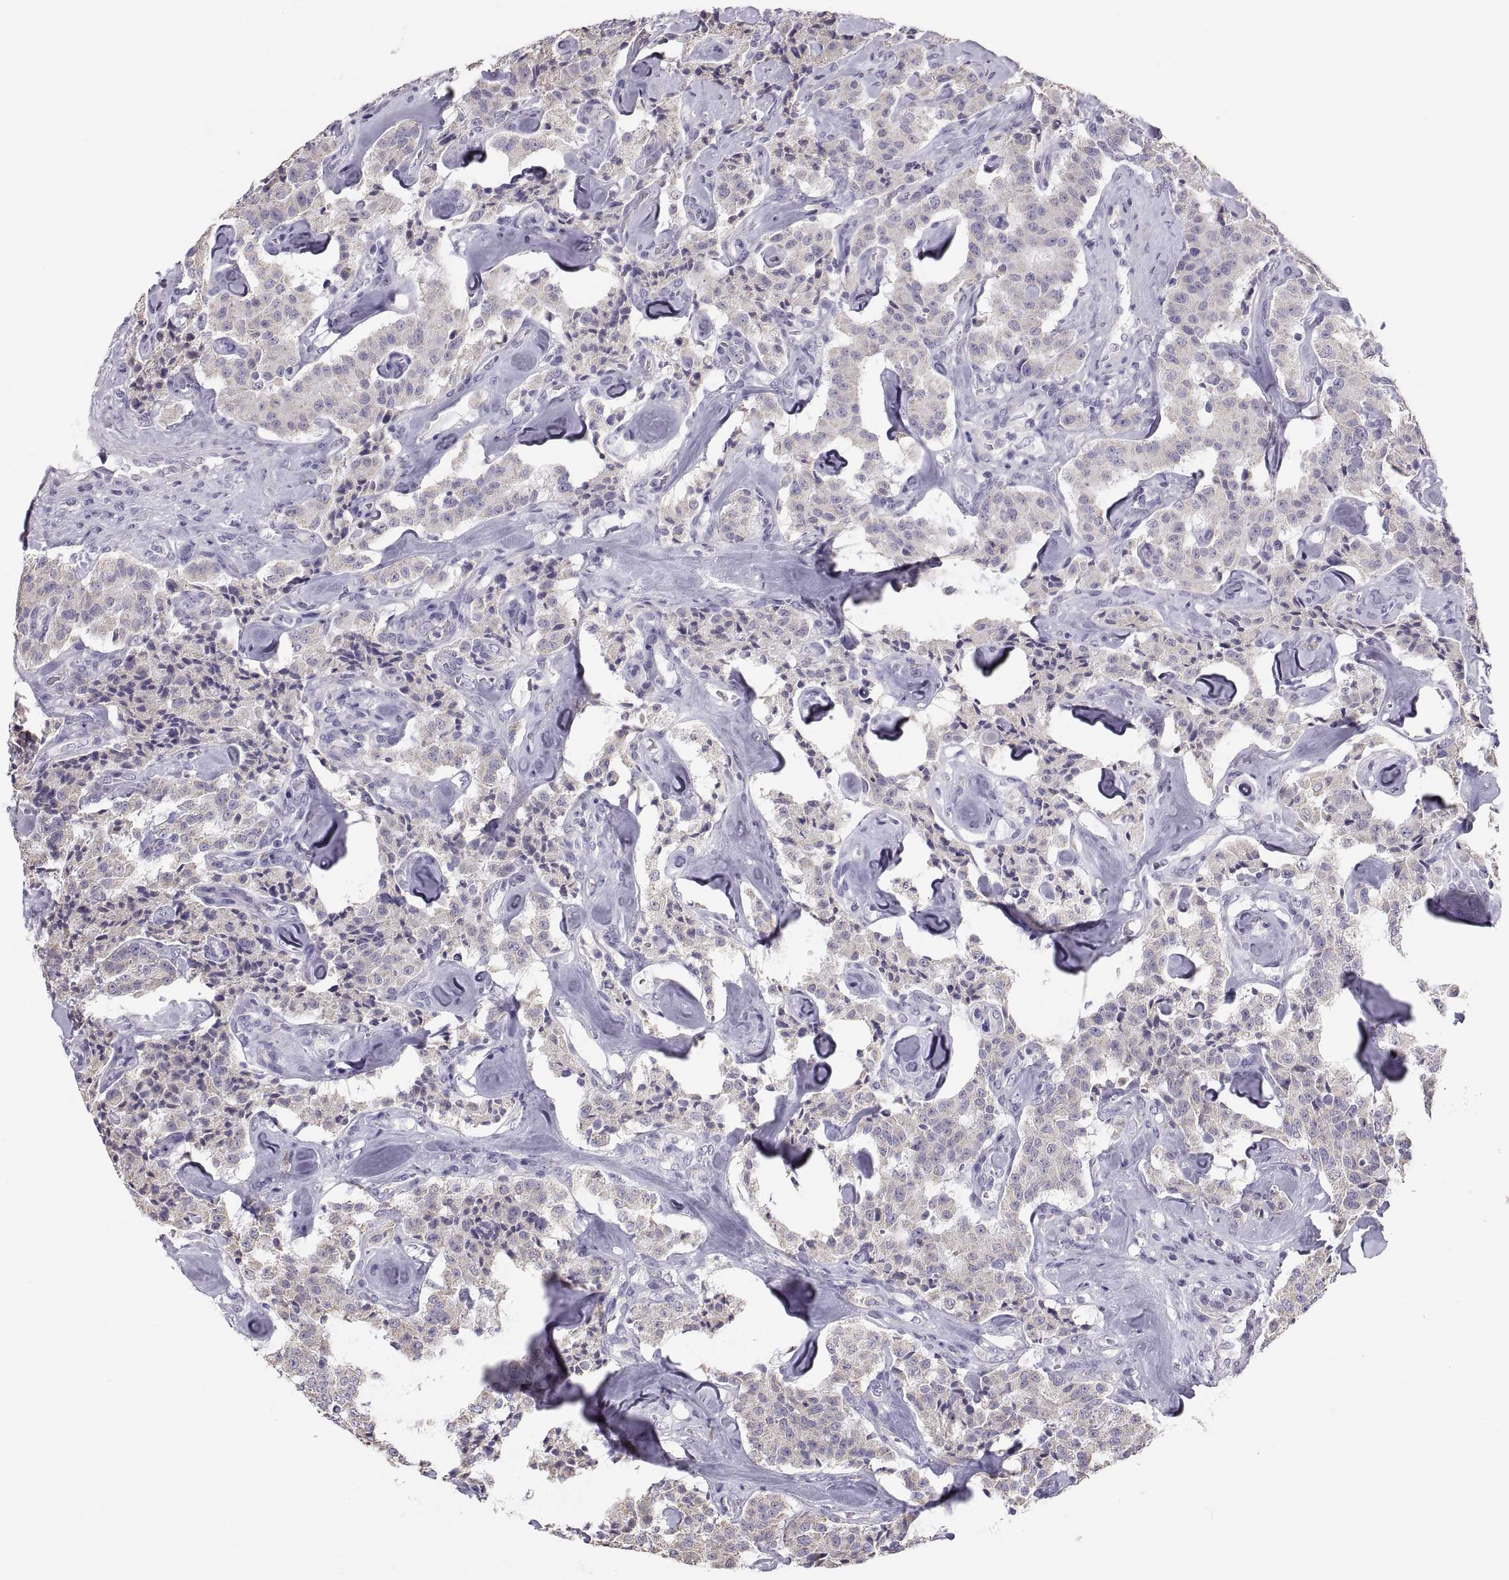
{"staining": {"intensity": "negative", "quantity": "none", "location": "none"}, "tissue": "carcinoid", "cell_type": "Tumor cells", "image_type": "cancer", "snomed": [{"axis": "morphology", "description": "Carcinoid, malignant, NOS"}, {"axis": "topography", "description": "Pancreas"}], "caption": "DAB (3,3'-diaminobenzidine) immunohistochemical staining of human carcinoid reveals no significant positivity in tumor cells.", "gene": "TNNC1", "patient": {"sex": "male", "age": 41}}